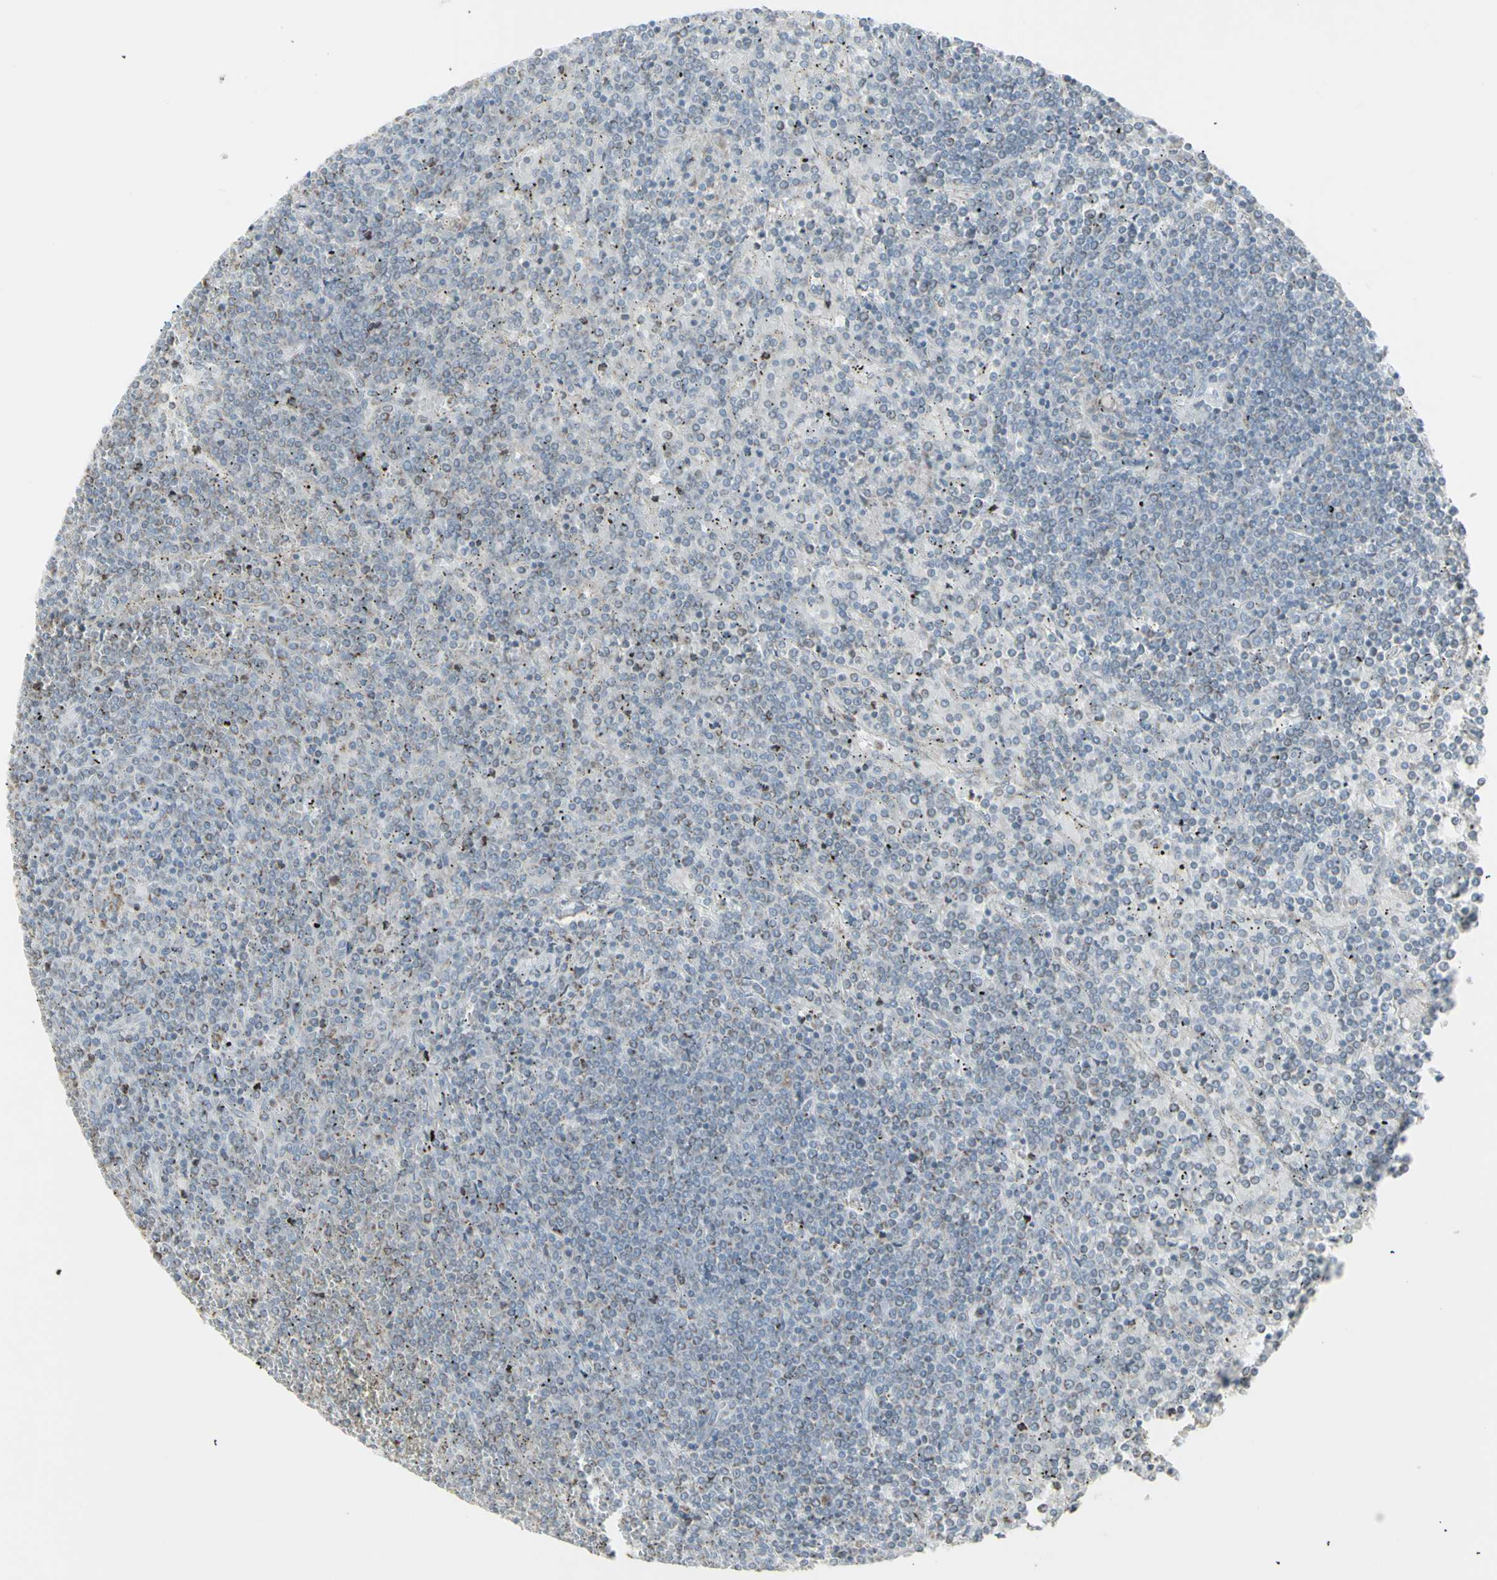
{"staining": {"intensity": "weak", "quantity": "25%-75%", "location": "cytoplasmic/membranous"}, "tissue": "lymphoma", "cell_type": "Tumor cells", "image_type": "cancer", "snomed": [{"axis": "morphology", "description": "Malignant lymphoma, non-Hodgkin's type, Low grade"}, {"axis": "topography", "description": "Spleen"}], "caption": "A histopathology image showing weak cytoplasmic/membranous positivity in about 25%-75% of tumor cells in lymphoma, as visualized by brown immunohistochemical staining.", "gene": "PLGRKT", "patient": {"sex": "female", "age": 19}}